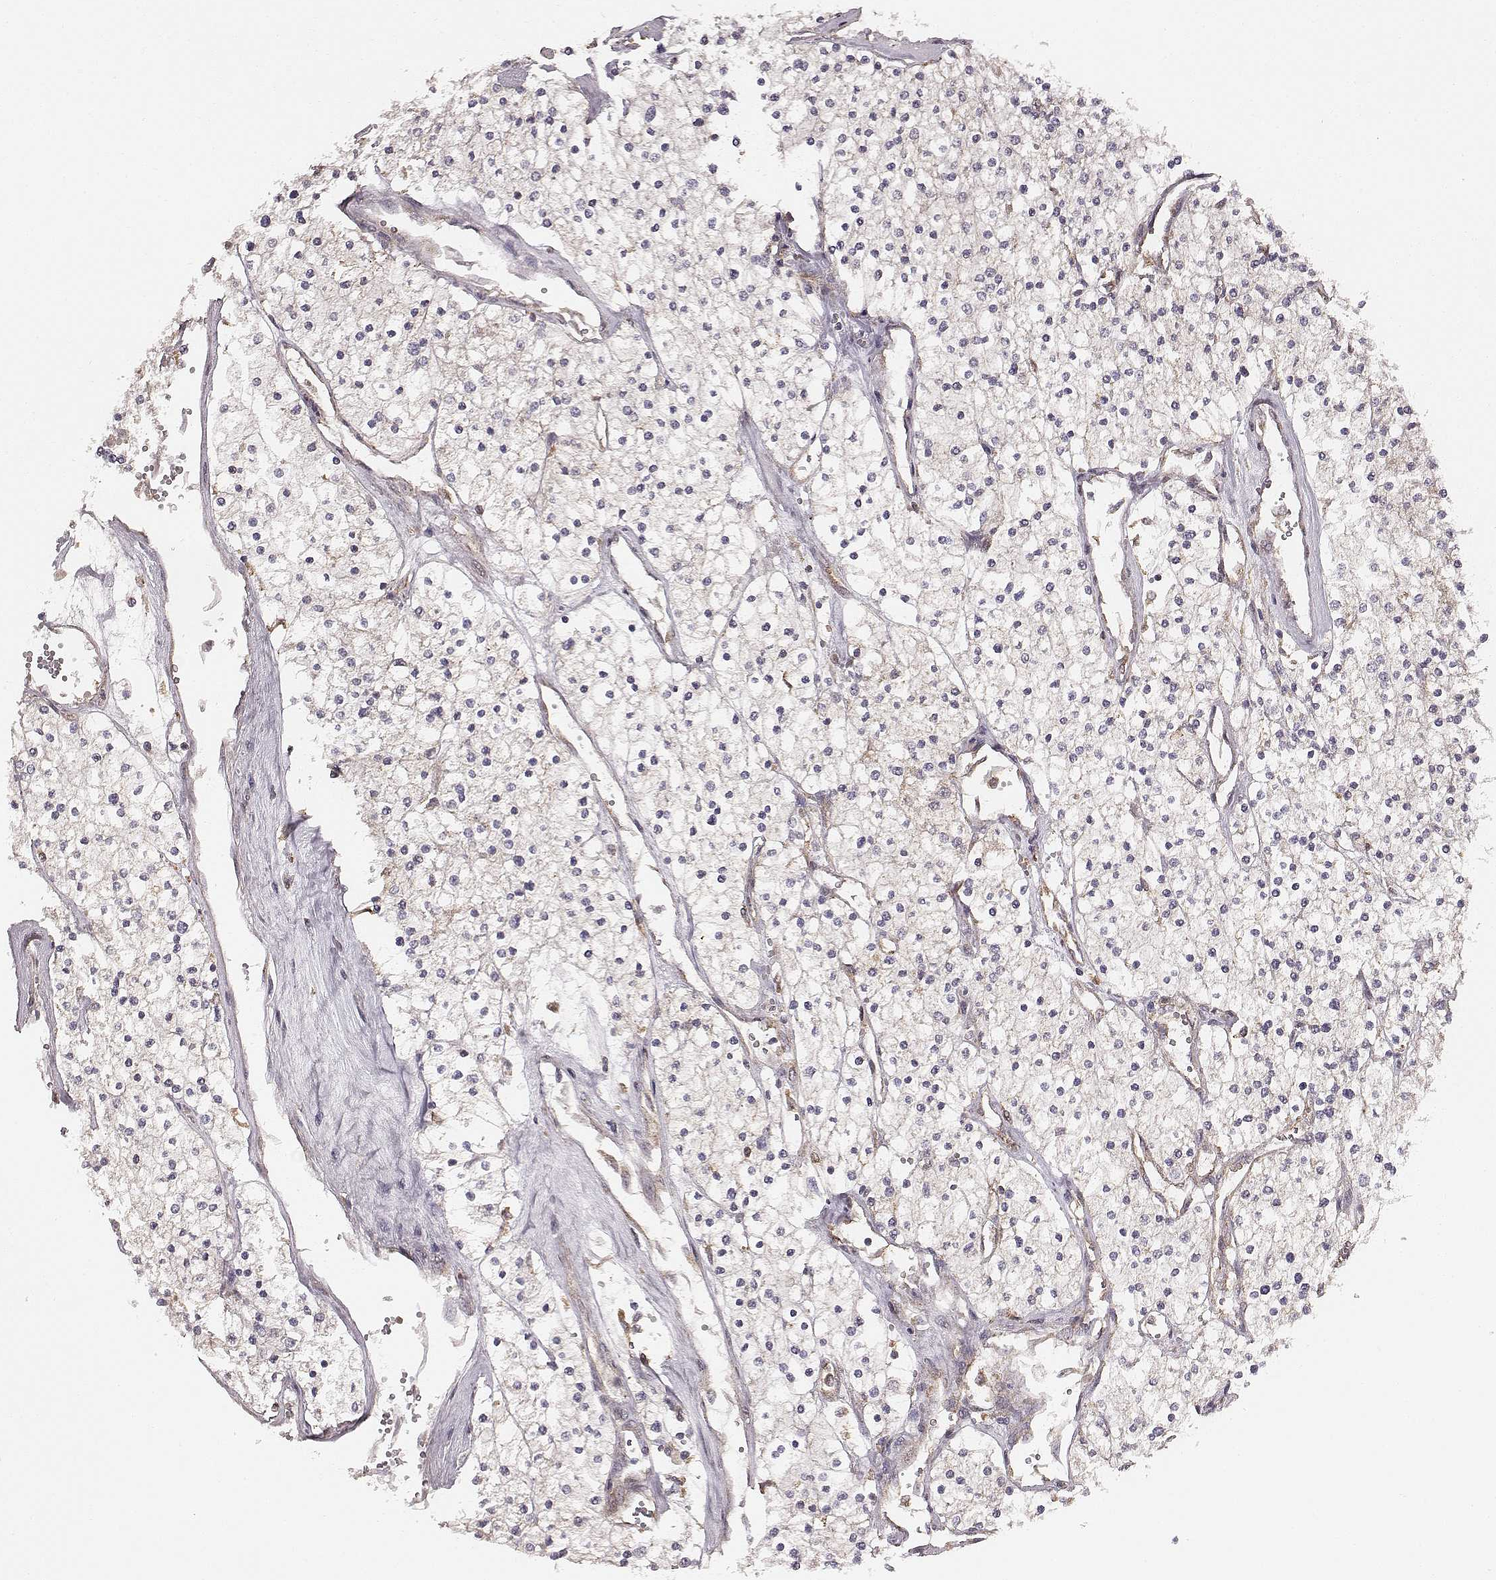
{"staining": {"intensity": "negative", "quantity": "none", "location": "none"}, "tissue": "renal cancer", "cell_type": "Tumor cells", "image_type": "cancer", "snomed": [{"axis": "morphology", "description": "Adenocarcinoma, NOS"}, {"axis": "topography", "description": "Kidney"}], "caption": "The IHC micrograph has no significant staining in tumor cells of adenocarcinoma (renal) tissue.", "gene": "VPS26A", "patient": {"sex": "male", "age": 80}}